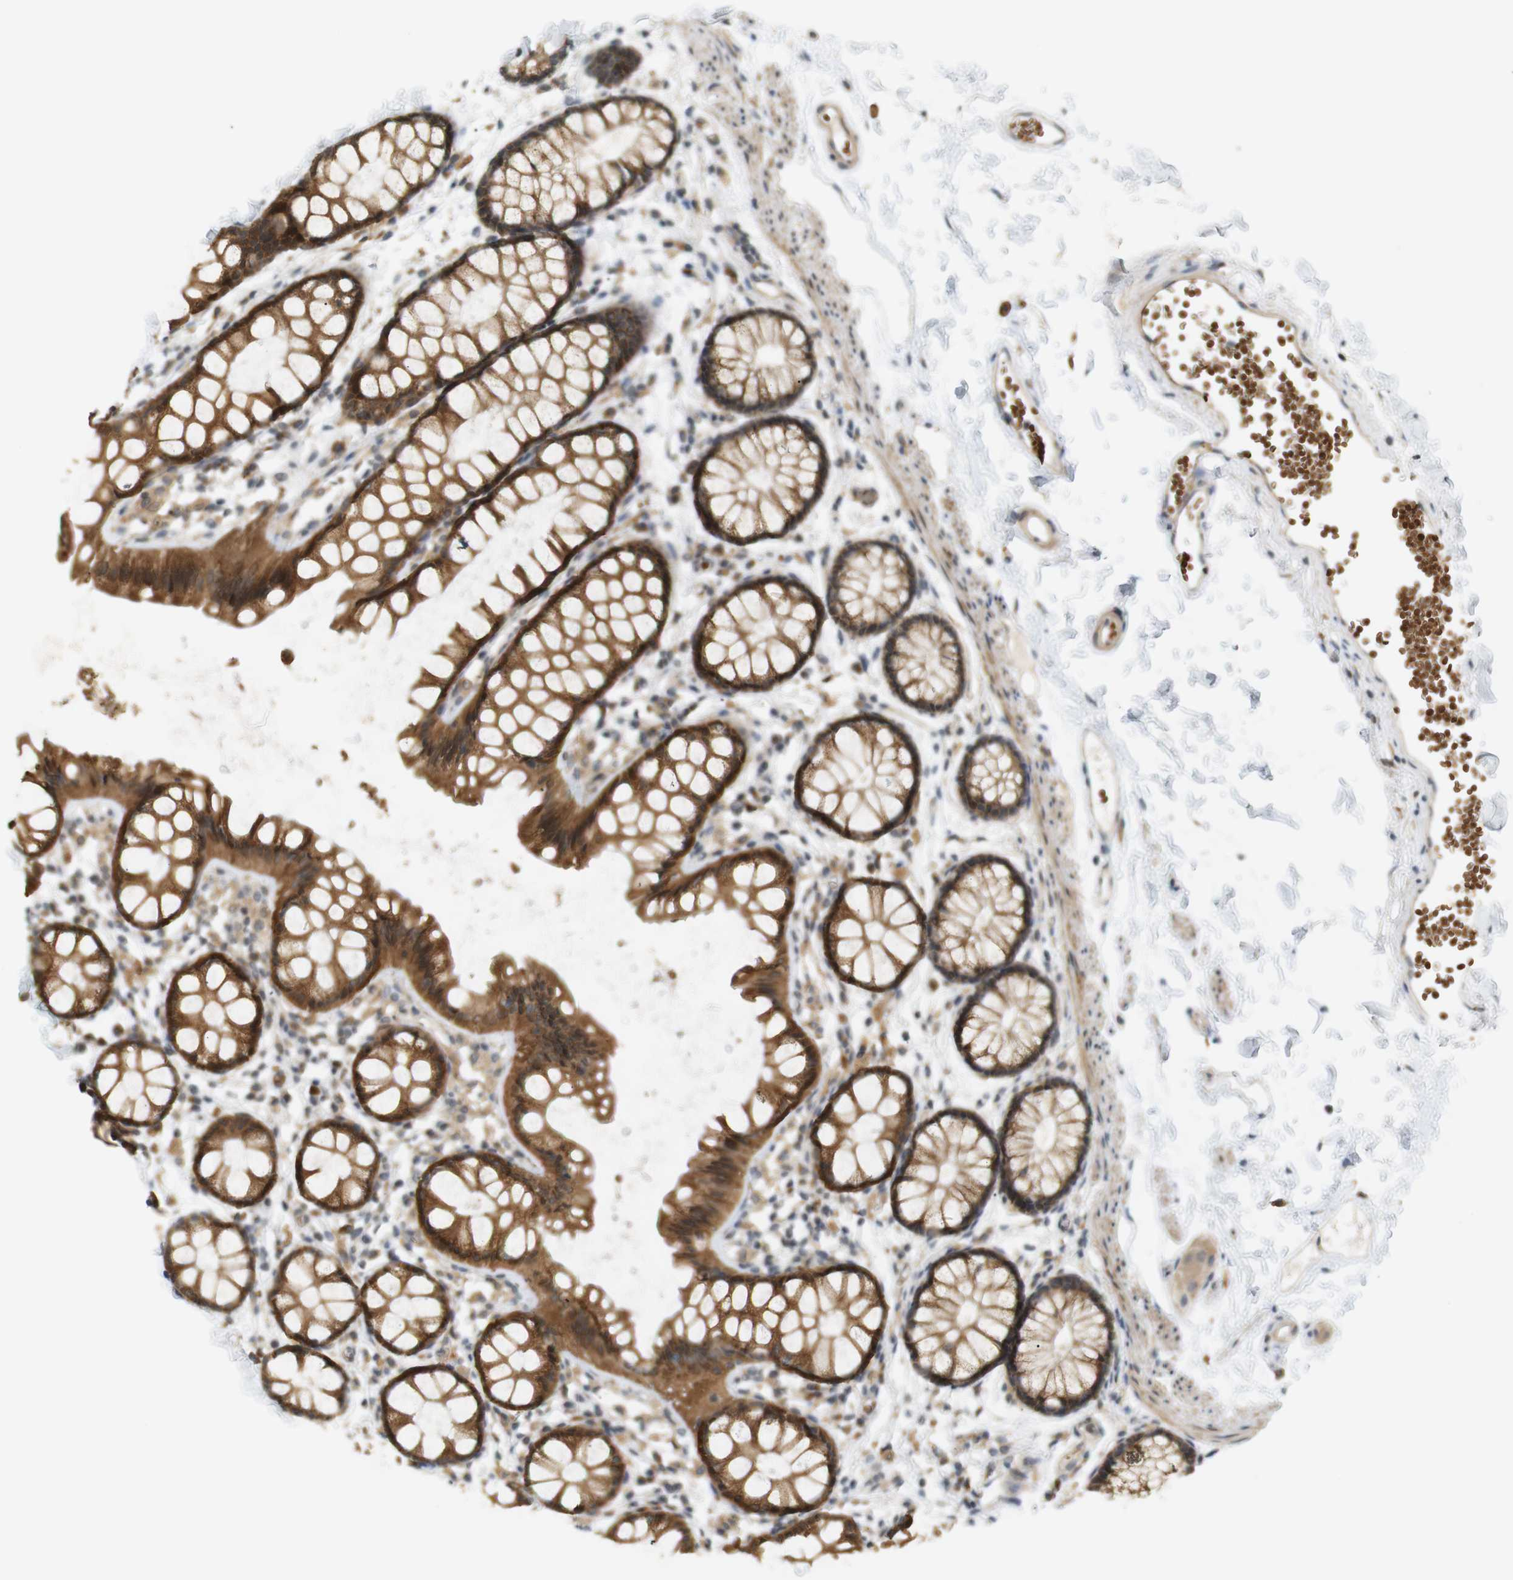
{"staining": {"intensity": "moderate", "quantity": ">75%", "location": "cytoplasmic/membranous"}, "tissue": "rectum", "cell_type": "Glandular cells", "image_type": "normal", "snomed": [{"axis": "morphology", "description": "Normal tissue, NOS"}, {"axis": "topography", "description": "Rectum"}], "caption": "A brown stain highlights moderate cytoplasmic/membranous expression of a protein in glandular cells of benign rectum.", "gene": "SOCS6", "patient": {"sex": "female", "age": 66}}